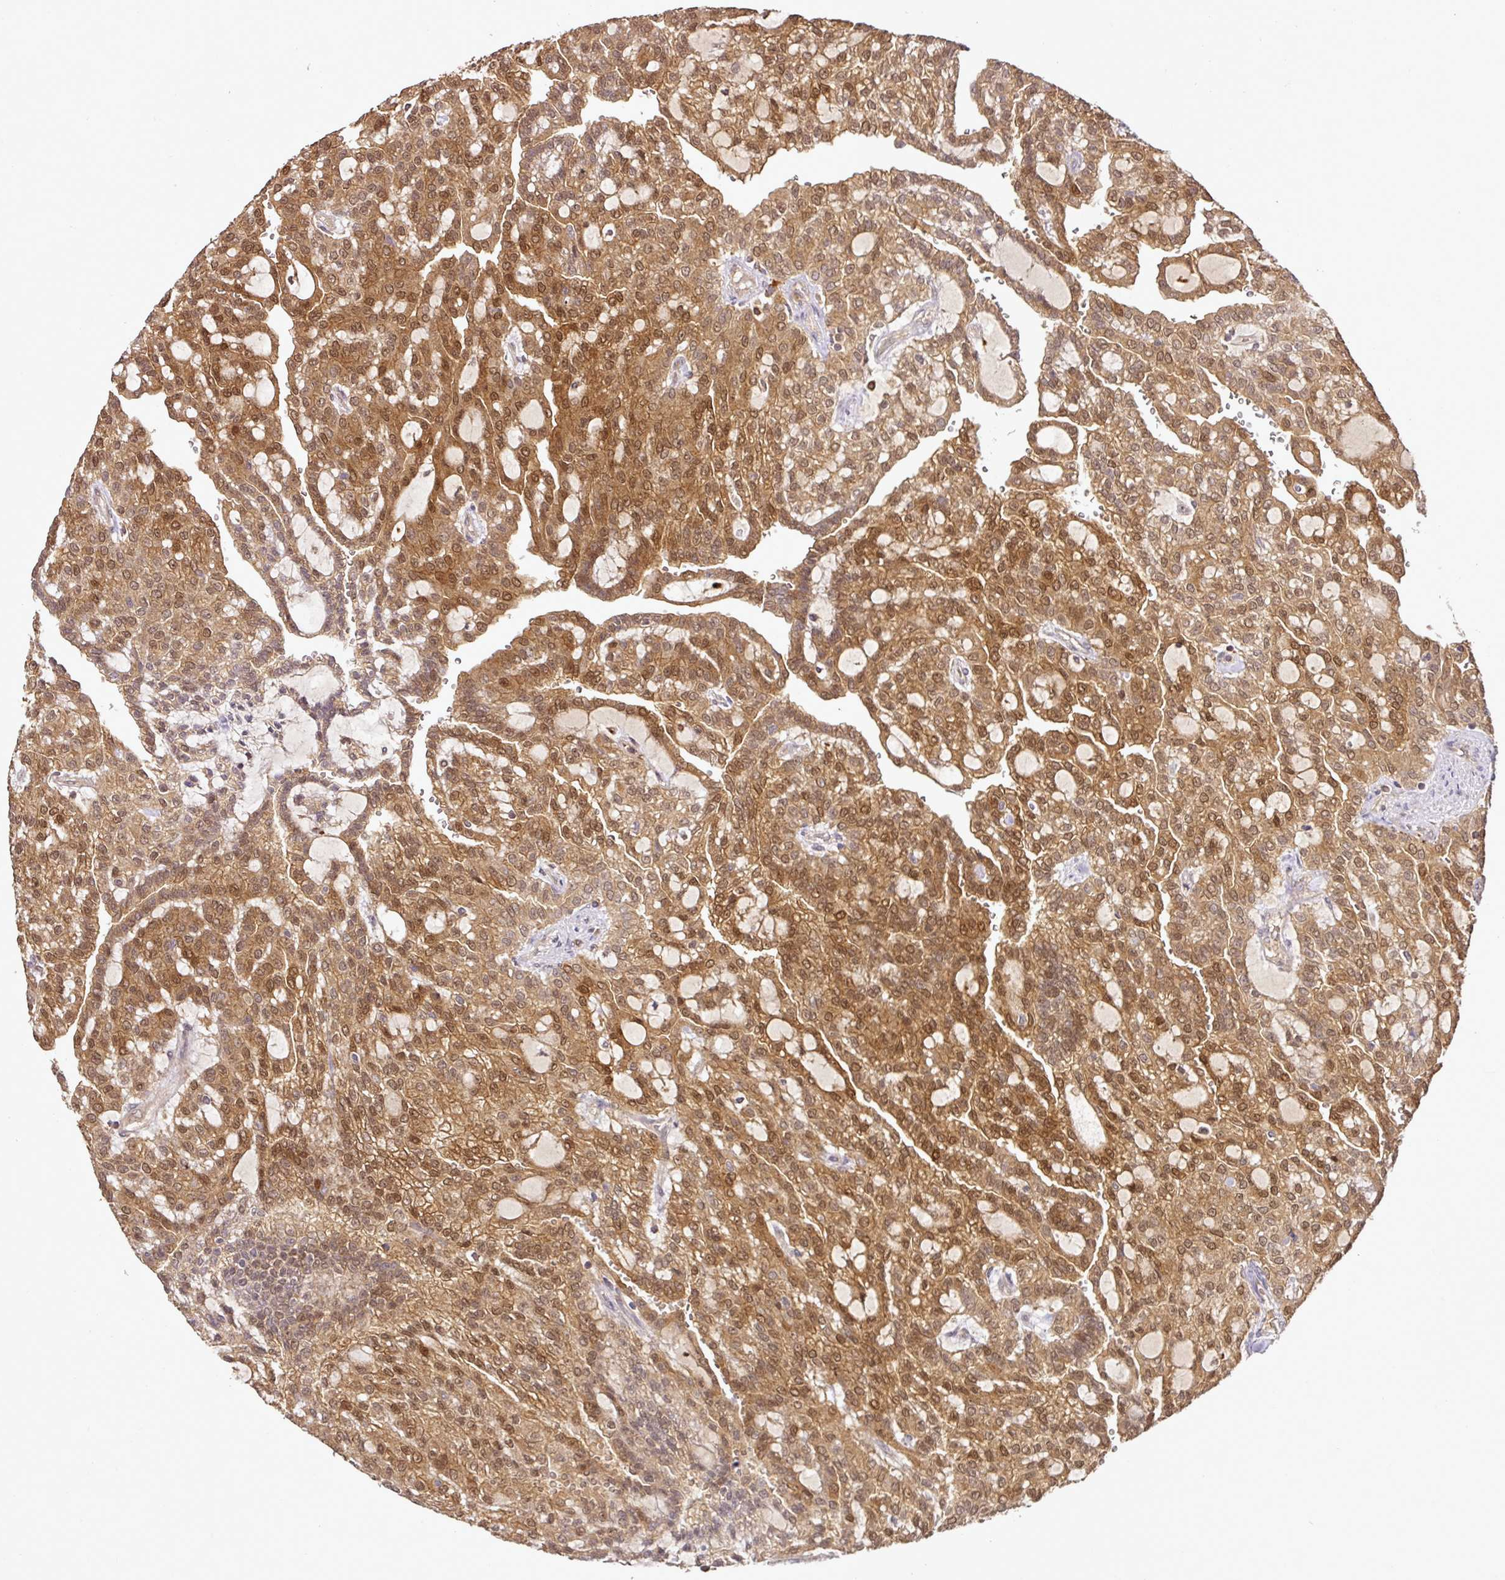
{"staining": {"intensity": "strong", "quantity": ">75%", "location": "cytoplasmic/membranous,nuclear"}, "tissue": "renal cancer", "cell_type": "Tumor cells", "image_type": "cancer", "snomed": [{"axis": "morphology", "description": "Adenocarcinoma, NOS"}, {"axis": "topography", "description": "Kidney"}], "caption": "IHC (DAB (3,3'-diaminobenzidine)) staining of human renal adenocarcinoma demonstrates strong cytoplasmic/membranous and nuclear protein positivity in approximately >75% of tumor cells.", "gene": "FAIM", "patient": {"sex": "male", "age": 63}}